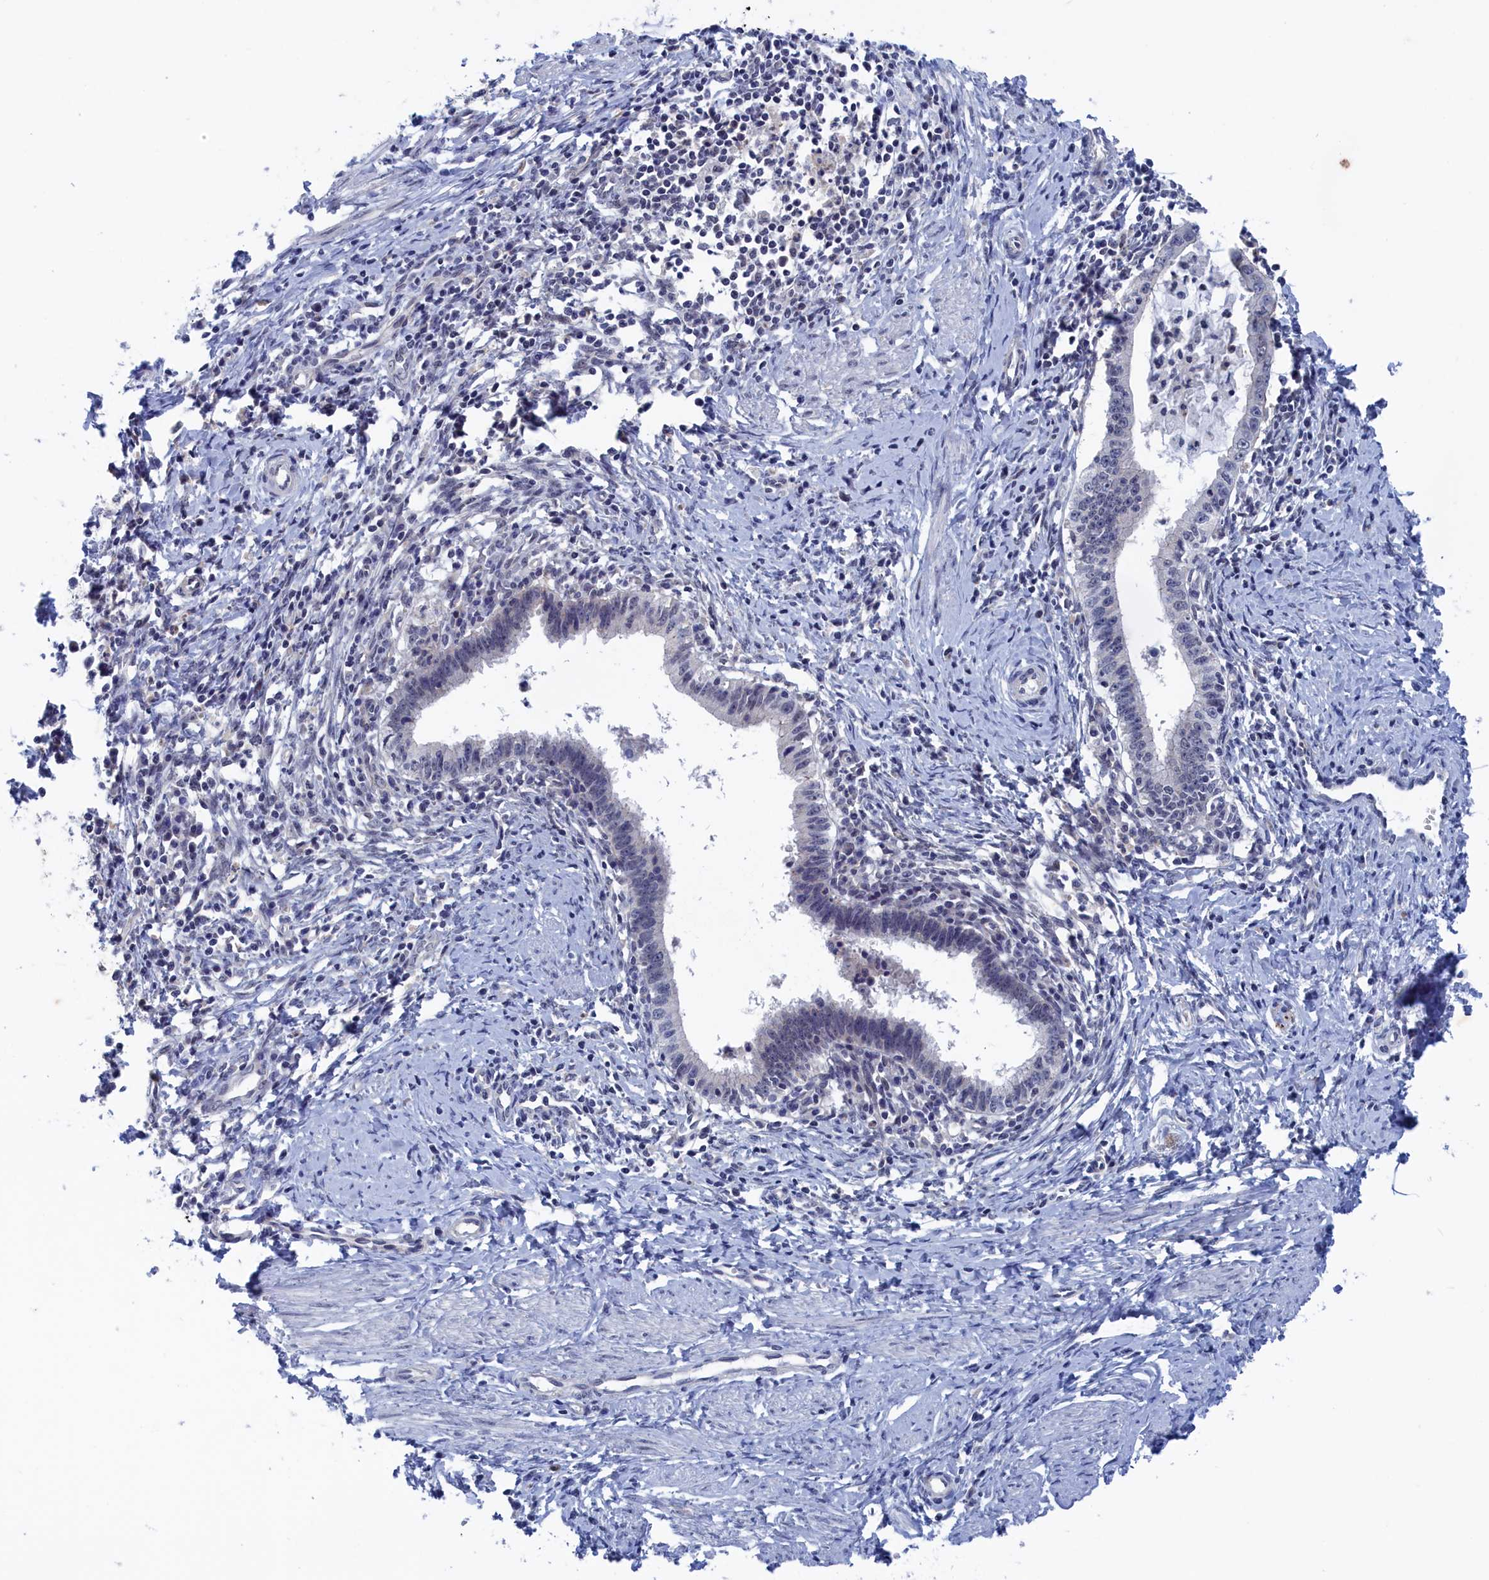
{"staining": {"intensity": "negative", "quantity": "none", "location": "none"}, "tissue": "cervical cancer", "cell_type": "Tumor cells", "image_type": "cancer", "snomed": [{"axis": "morphology", "description": "Adenocarcinoma, NOS"}, {"axis": "topography", "description": "Cervix"}], "caption": "Immunohistochemistry micrograph of neoplastic tissue: cervical adenocarcinoma stained with DAB (3,3'-diaminobenzidine) displays no significant protein positivity in tumor cells. (Immunohistochemistry (ihc), brightfield microscopy, high magnification).", "gene": "MARCHF3", "patient": {"sex": "female", "age": 36}}